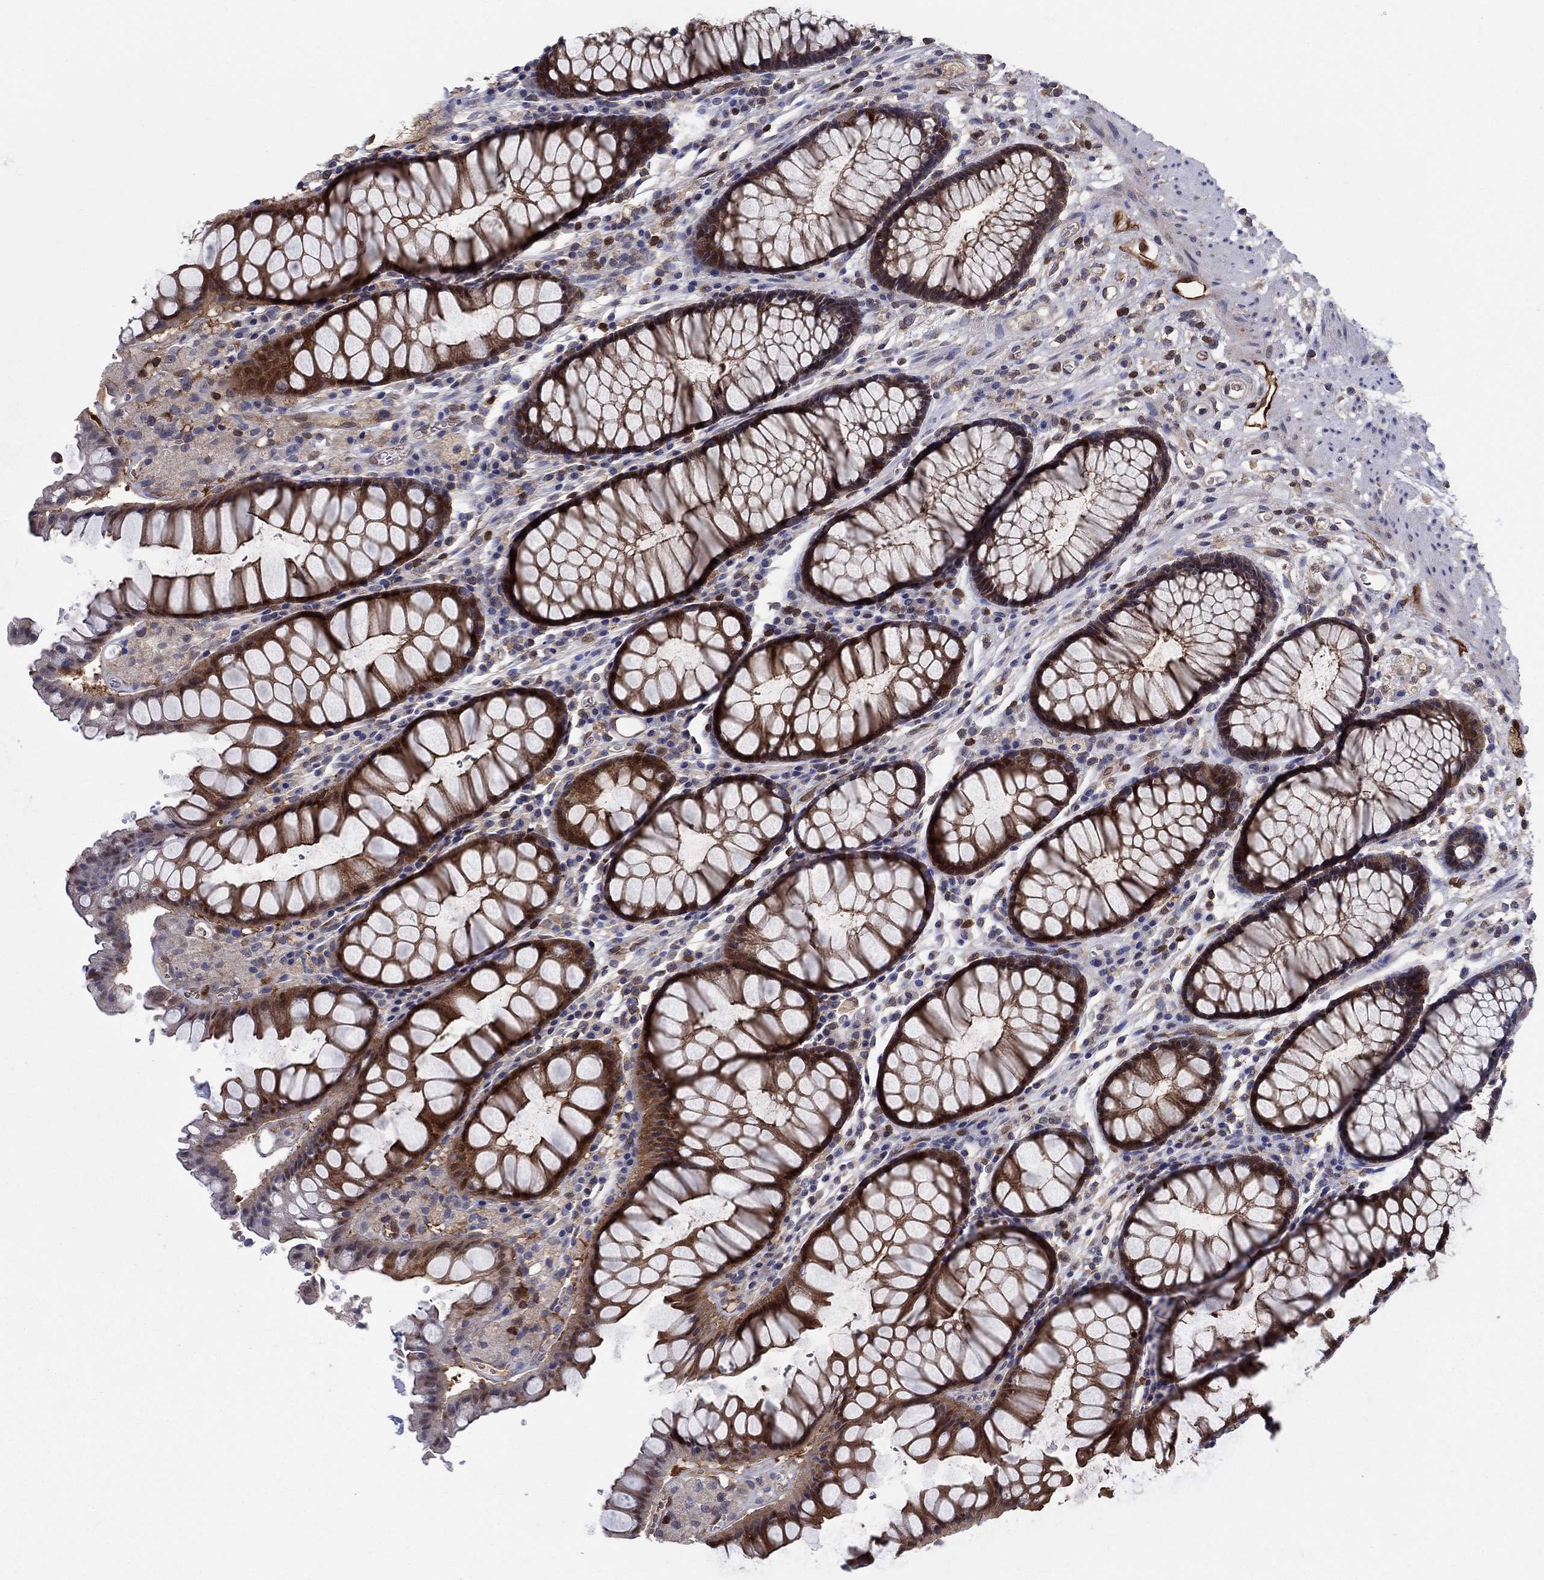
{"staining": {"intensity": "strong", "quantity": ">75%", "location": "cytoplasmic/membranous"}, "tissue": "rectum", "cell_type": "Glandular cells", "image_type": "normal", "snomed": [{"axis": "morphology", "description": "Normal tissue, NOS"}, {"axis": "topography", "description": "Rectum"}], "caption": "Protein expression analysis of benign human rectum reveals strong cytoplasmic/membranous expression in about >75% of glandular cells. Immunohistochemistry (ihc) stains the protein of interest in brown and the nuclei are stained blue.", "gene": "AGFG2", "patient": {"sex": "female", "age": 68}}